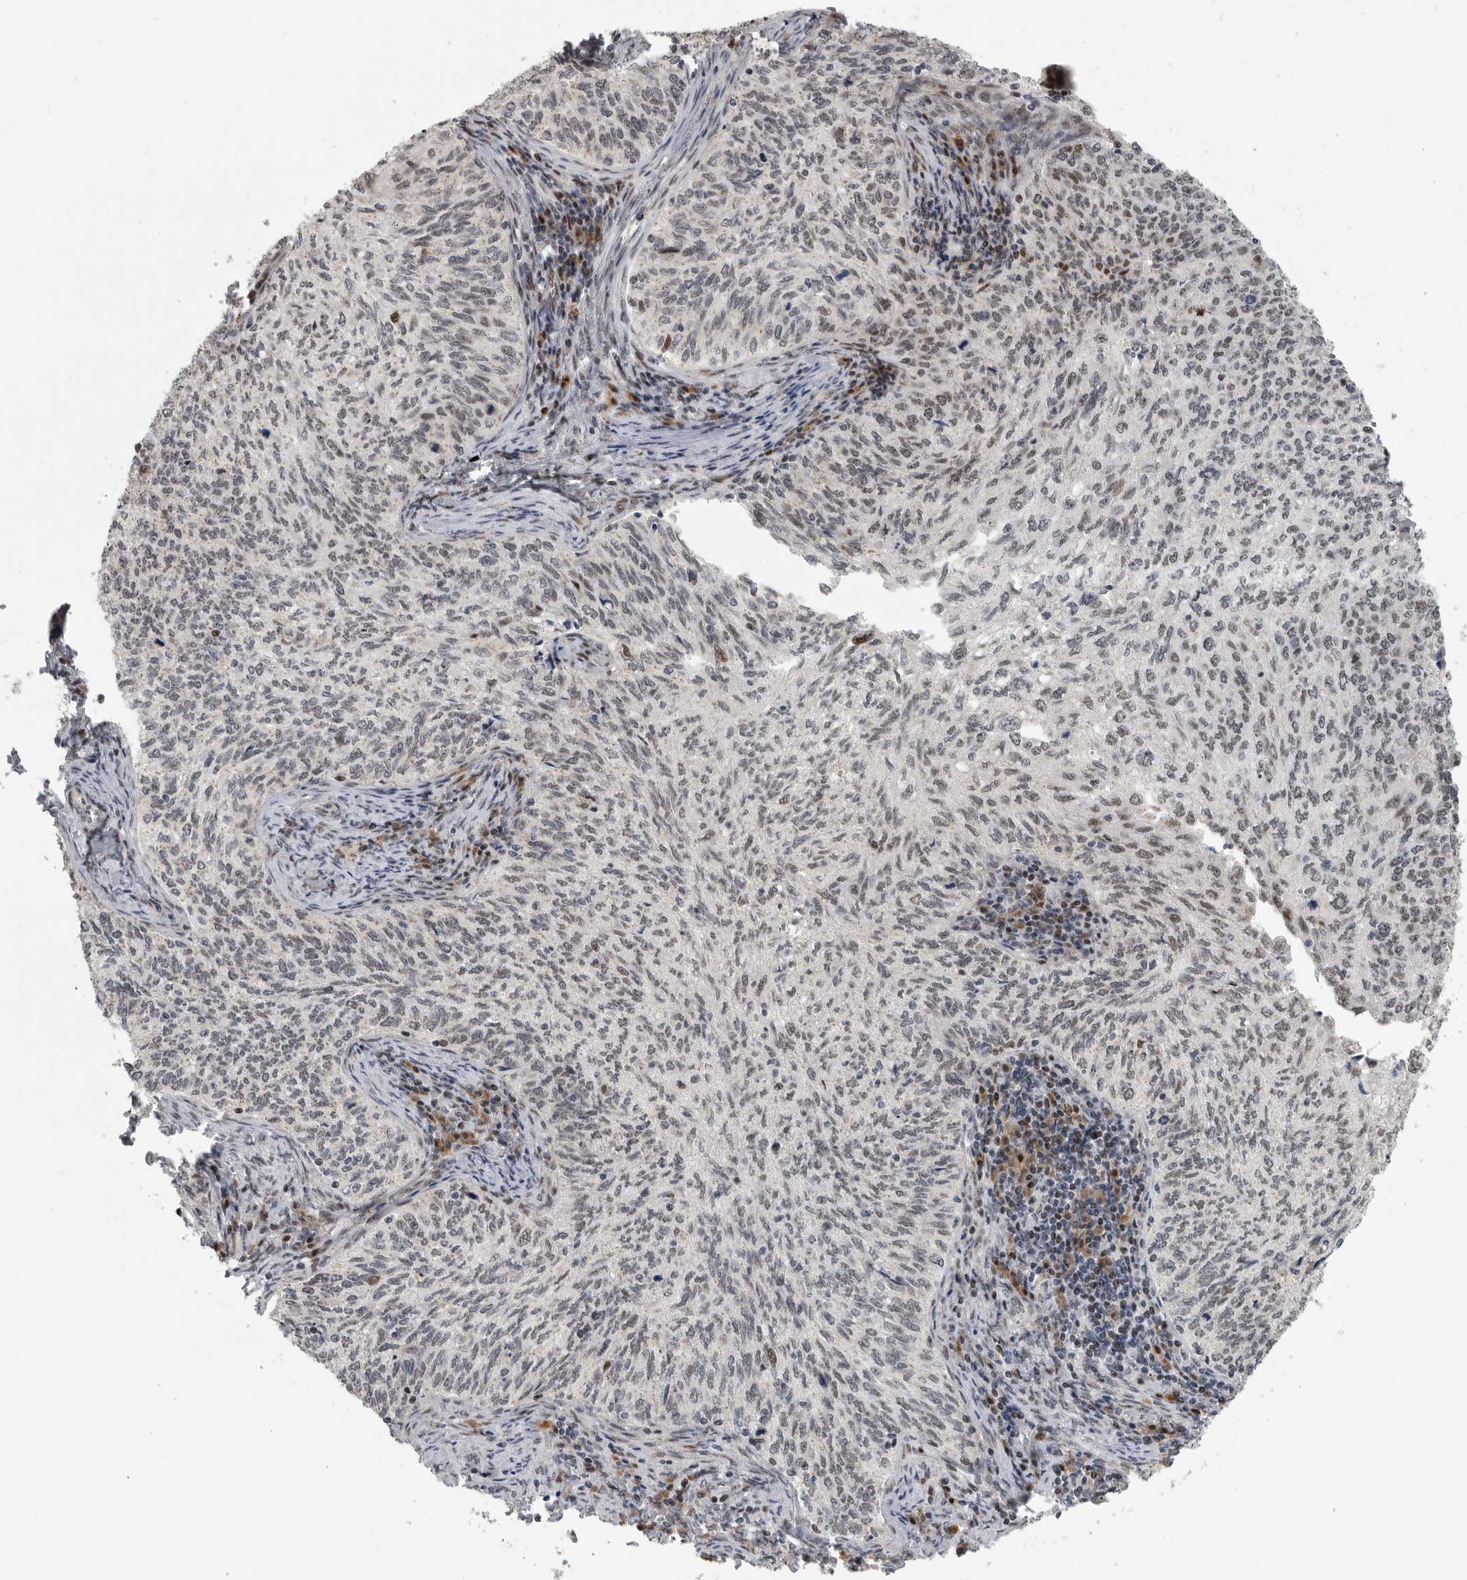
{"staining": {"intensity": "weak", "quantity": "25%-75%", "location": "nuclear"}, "tissue": "cervical cancer", "cell_type": "Tumor cells", "image_type": "cancer", "snomed": [{"axis": "morphology", "description": "Squamous cell carcinoma, NOS"}, {"axis": "topography", "description": "Cervix"}], "caption": "Squamous cell carcinoma (cervical) stained for a protein (brown) shows weak nuclear positive expression in approximately 25%-75% of tumor cells.", "gene": "PCMTD1", "patient": {"sex": "female", "age": 30}}